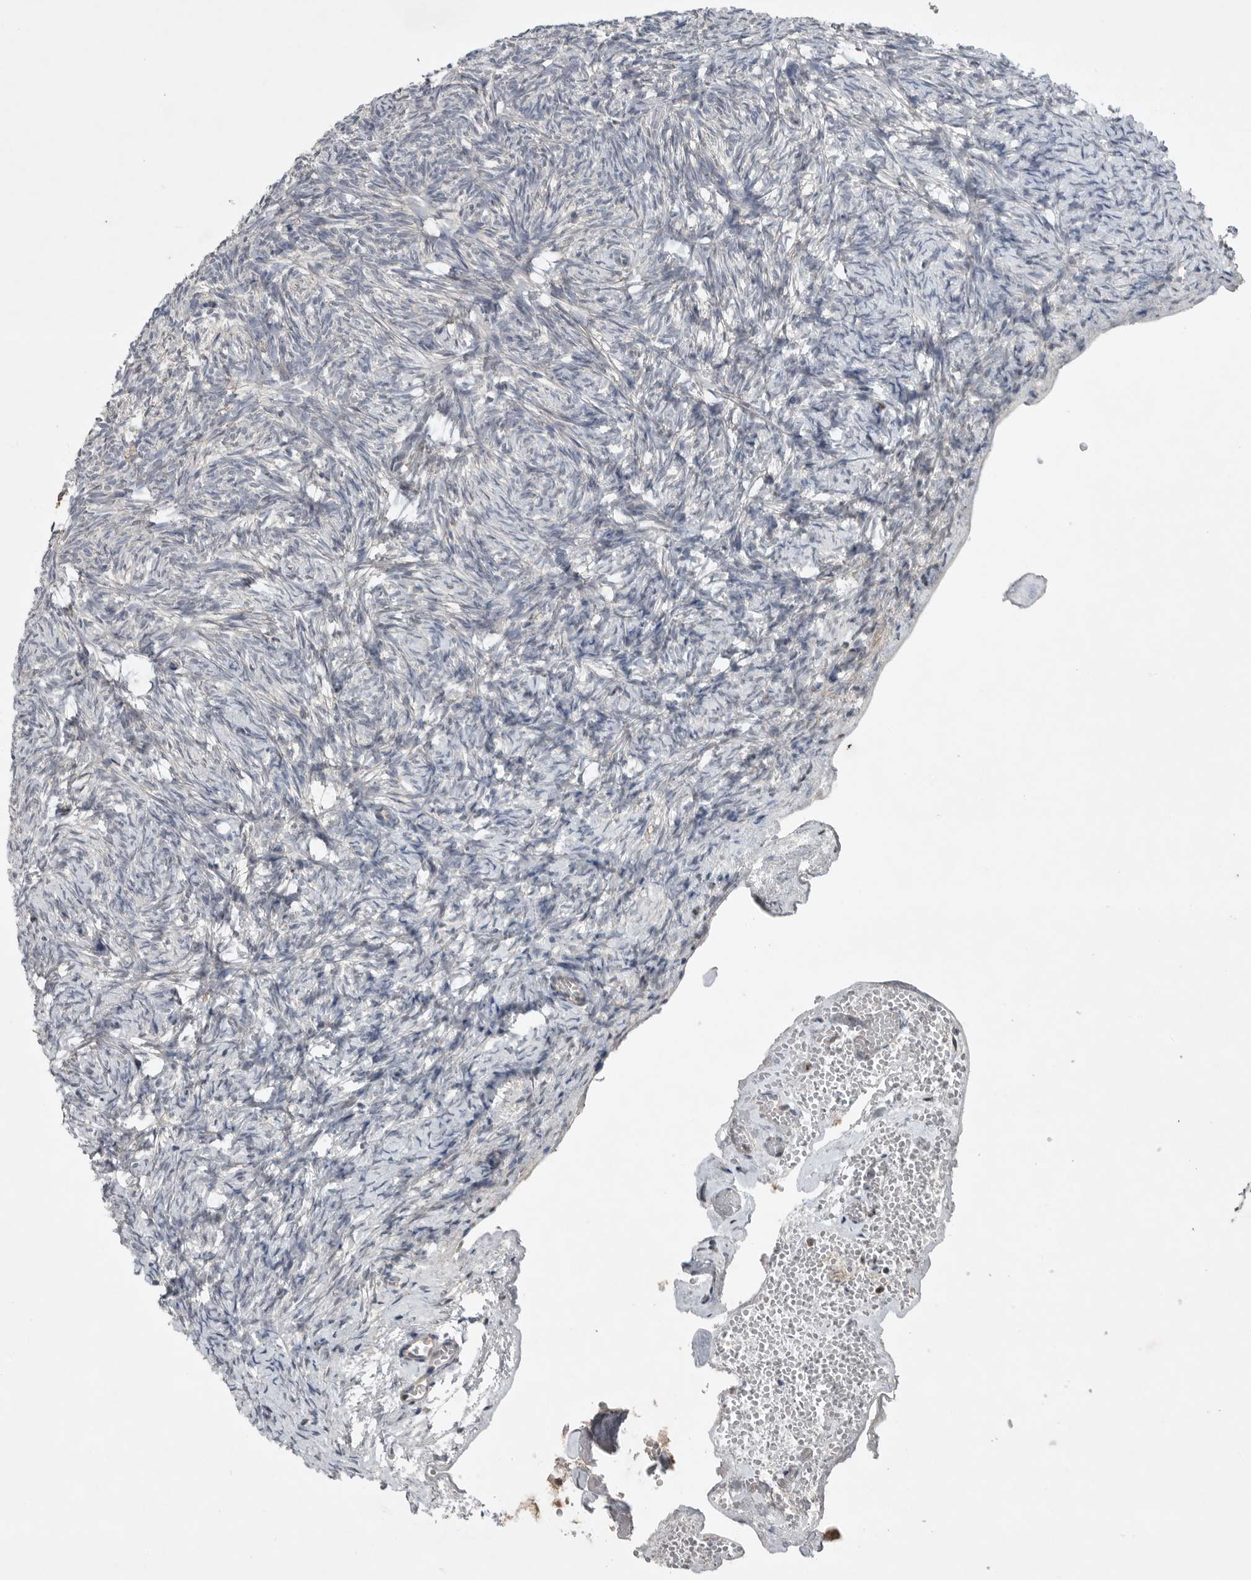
{"staining": {"intensity": "negative", "quantity": "none", "location": "none"}, "tissue": "ovary", "cell_type": "Ovarian stroma cells", "image_type": "normal", "snomed": [{"axis": "morphology", "description": "Normal tissue, NOS"}, {"axis": "topography", "description": "Ovary"}], "caption": "Ovarian stroma cells are negative for brown protein staining in unremarkable ovary. (DAB immunohistochemistry (IHC), high magnification).", "gene": "MFAP3L", "patient": {"sex": "female", "age": 34}}